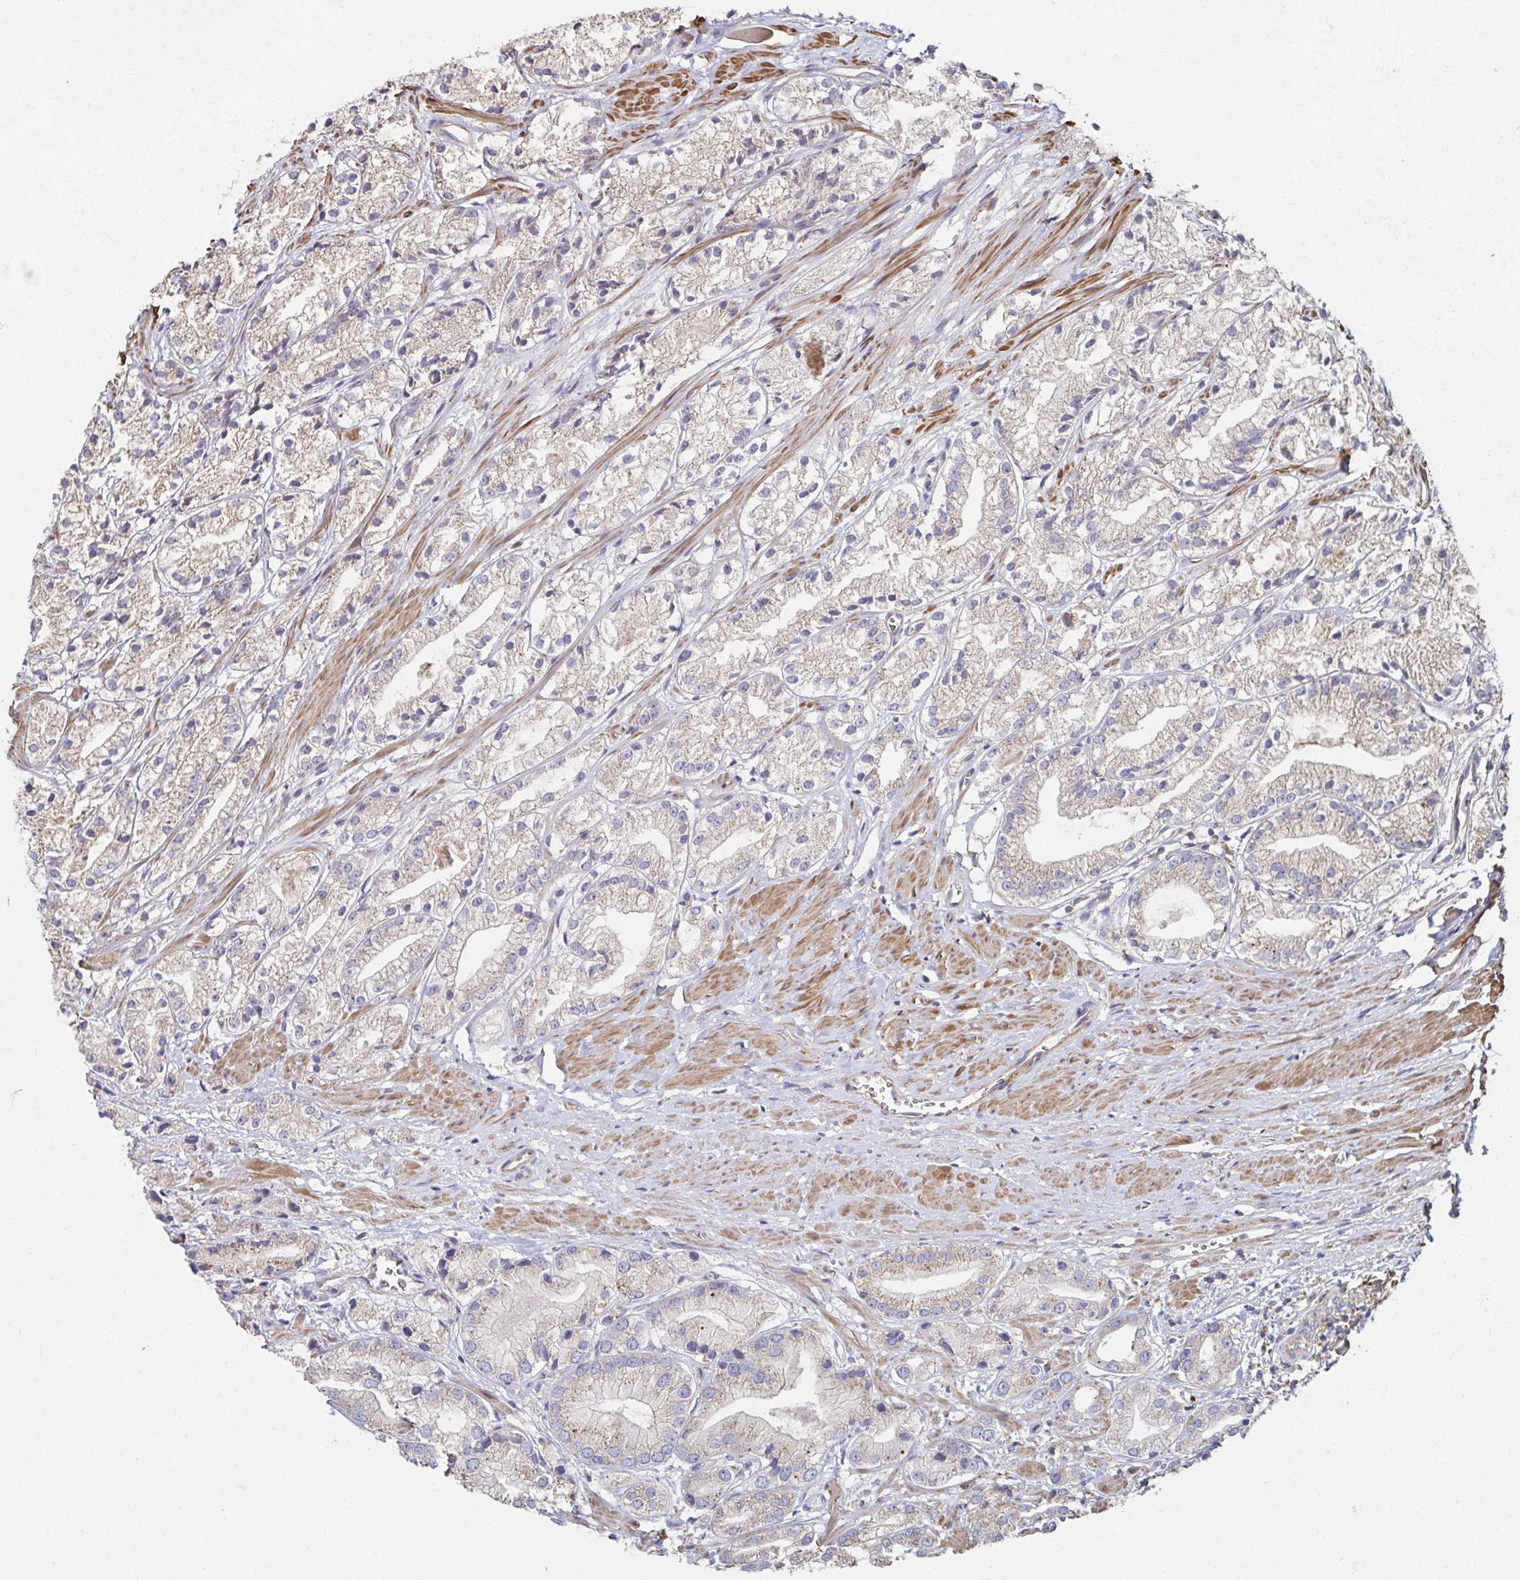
{"staining": {"intensity": "moderate", "quantity": ">75%", "location": "cytoplasmic/membranous"}, "tissue": "prostate cancer", "cell_type": "Tumor cells", "image_type": "cancer", "snomed": [{"axis": "morphology", "description": "Adenocarcinoma, Low grade"}, {"axis": "topography", "description": "Prostate"}], "caption": "DAB immunohistochemical staining of low-grade adenocarcinoma (prostate) reveals moderate cytoplasmic/membranous protein positivity in about >75% of tumor cells. Nuclei are stained in blue.", "gene": "KLHL34", "patient": {"sex": "male", "age": 69}}